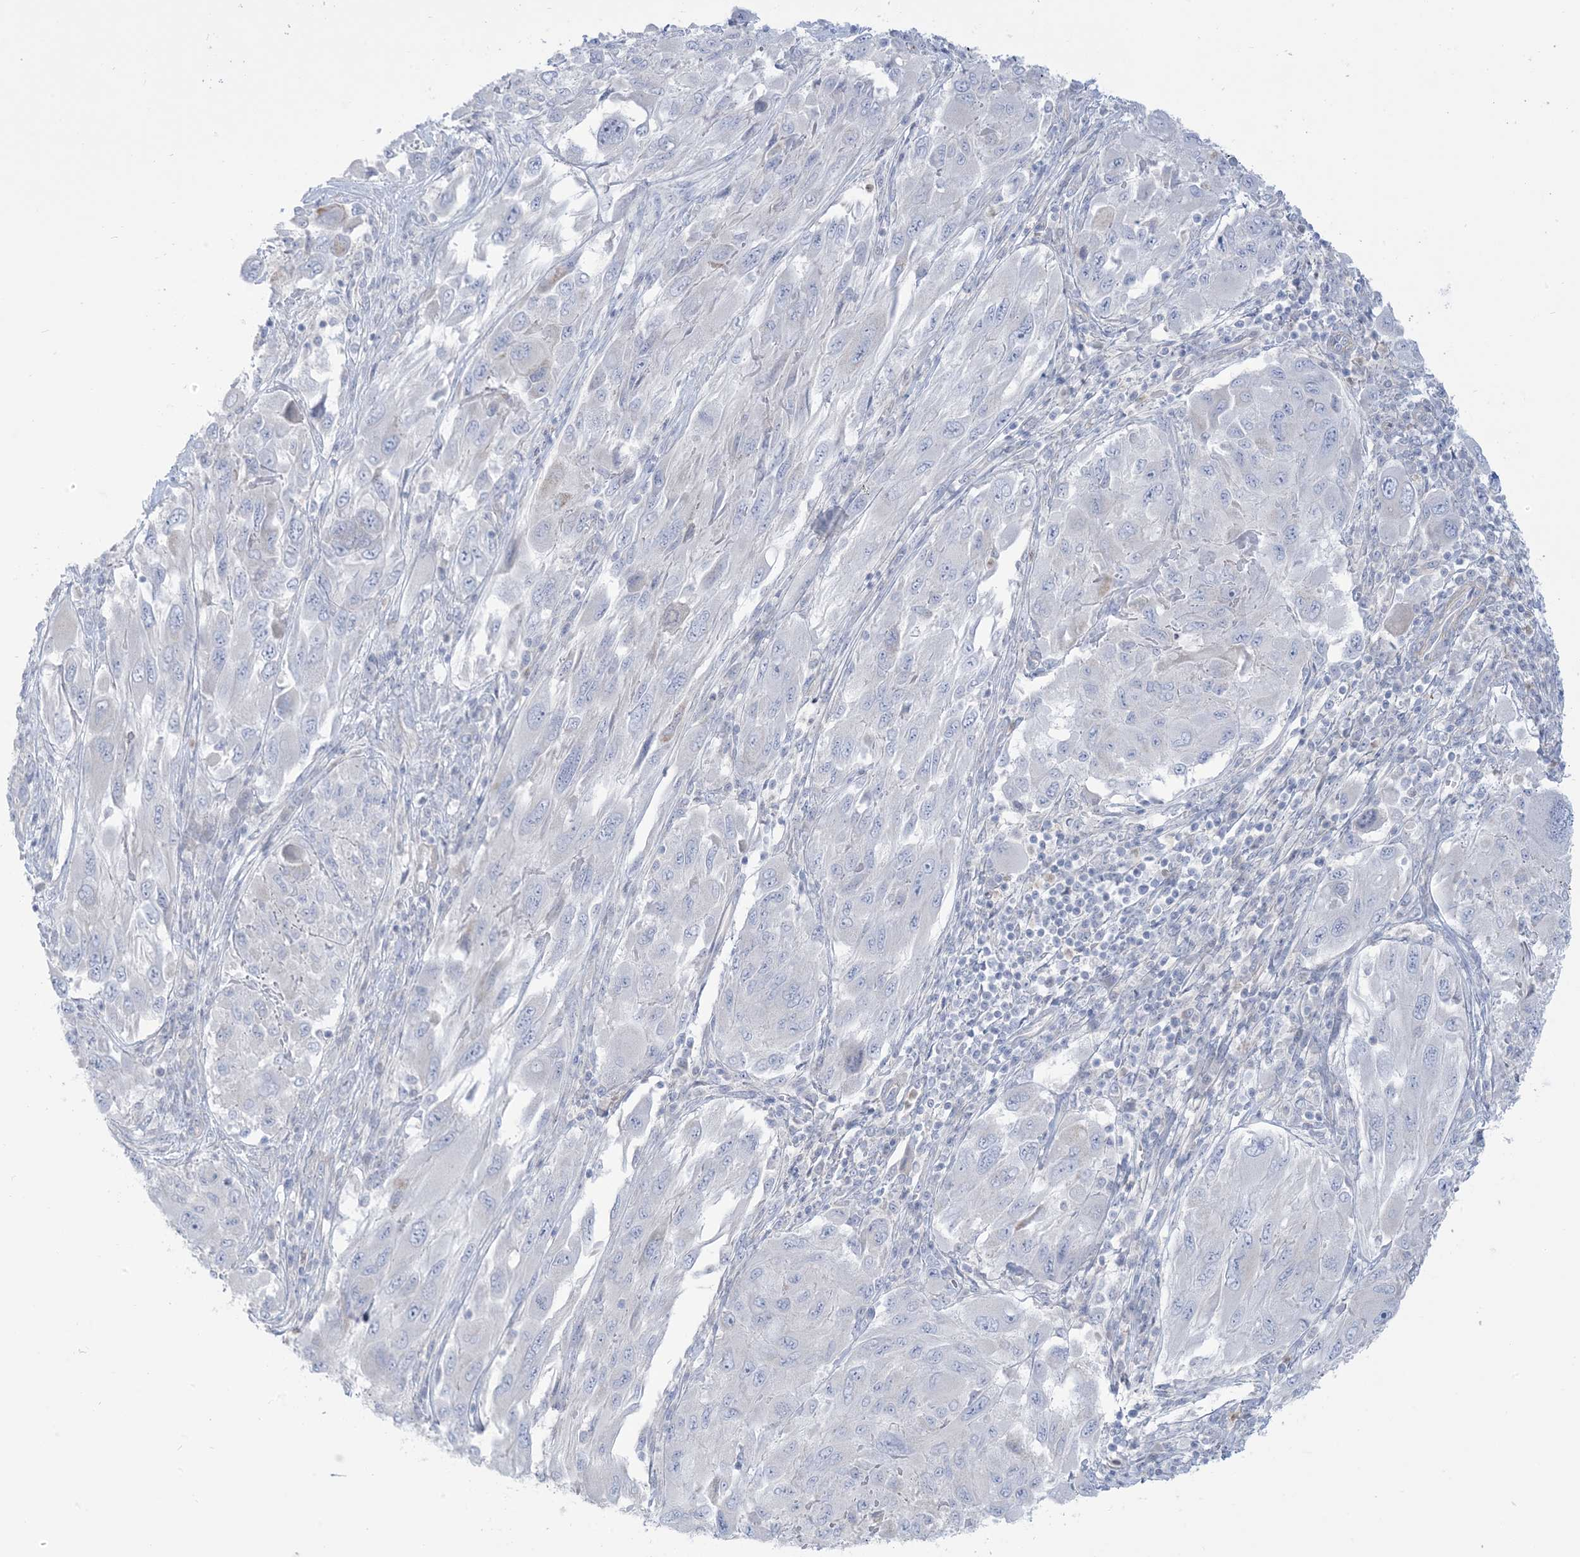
{"staining": {"intensity": "negative", "quantity": "none", "location": "none"}, "tissue": "melanoma", "cell_type": "Tumor cells", "image_type": "cancer", "snomed": [{"axis": "morphology", "description": "Malignant melanoma, NOS"}, {"axis": "topography", "description": "Skin"}], "caption": "A high-resolution micrograph shows immunohistochemistry staining of malignant melanoma, which demonstrates no significant expression in tumor cells.", "gene": "MTHFD2L", "patient": {"sex": "female", "age": 91}}